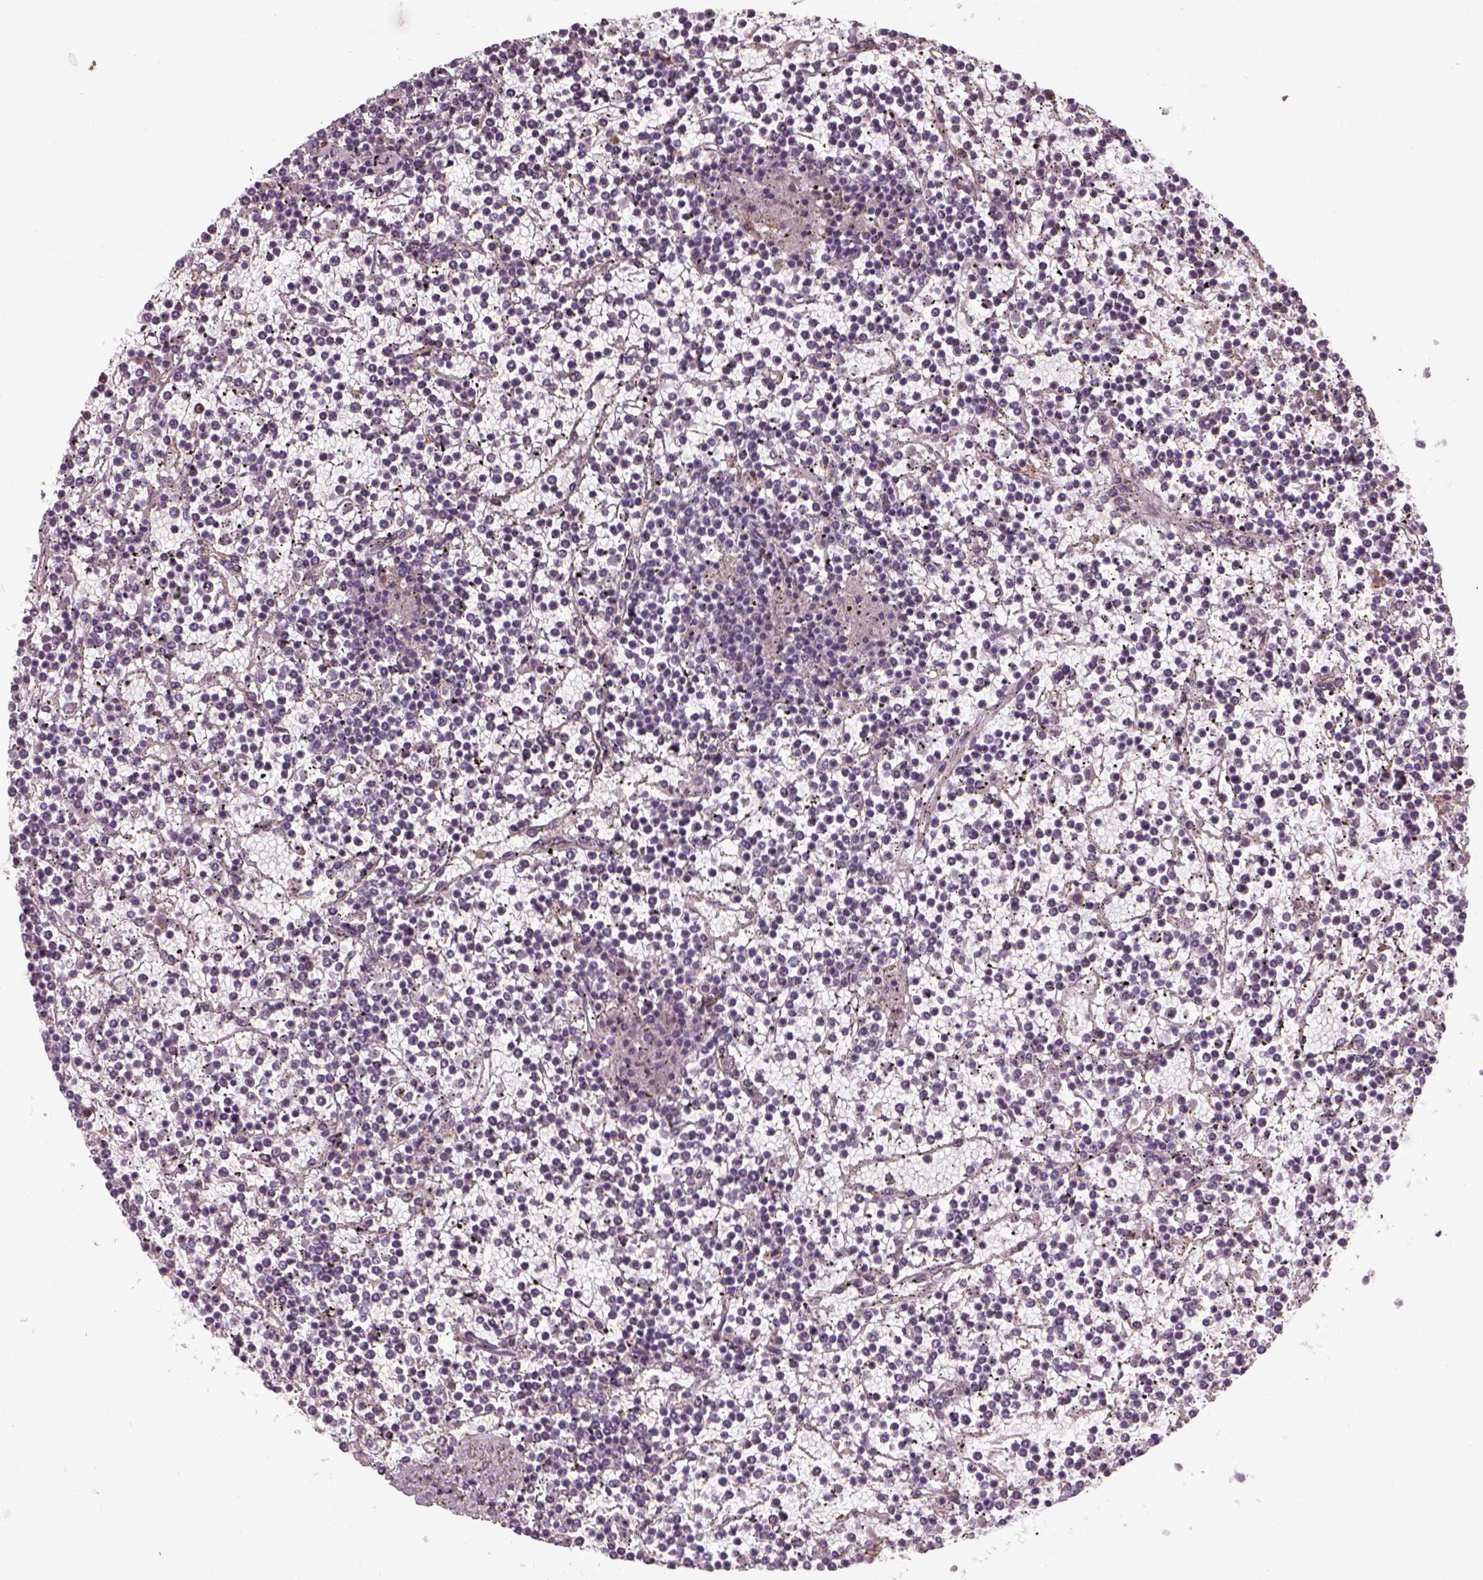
{"staining": {"intensity": "negative", "quantity": "none", "location": "none"}, "tissue": "lymphoma", "cell_type": "Tumor cells", "image_type": "cancer", "snomed": [{"axis": "morphology", "description": "Malignant lymphoma, non-Hodgkin's type, Low grade"}, {"axis": "topography", "description": "Spleen"}], "caption": "Tumor cells are negative for protein expression in human lymphoma. (Stains: DAB (3,3'-diaminobenzidine) immunohistochemistry with hematoxylin counter stain, Microscopy: brightfield microscopy at high magnification).", "gene": "PABPC1L2B", "patient": {"sex": "female", "age": 19}}